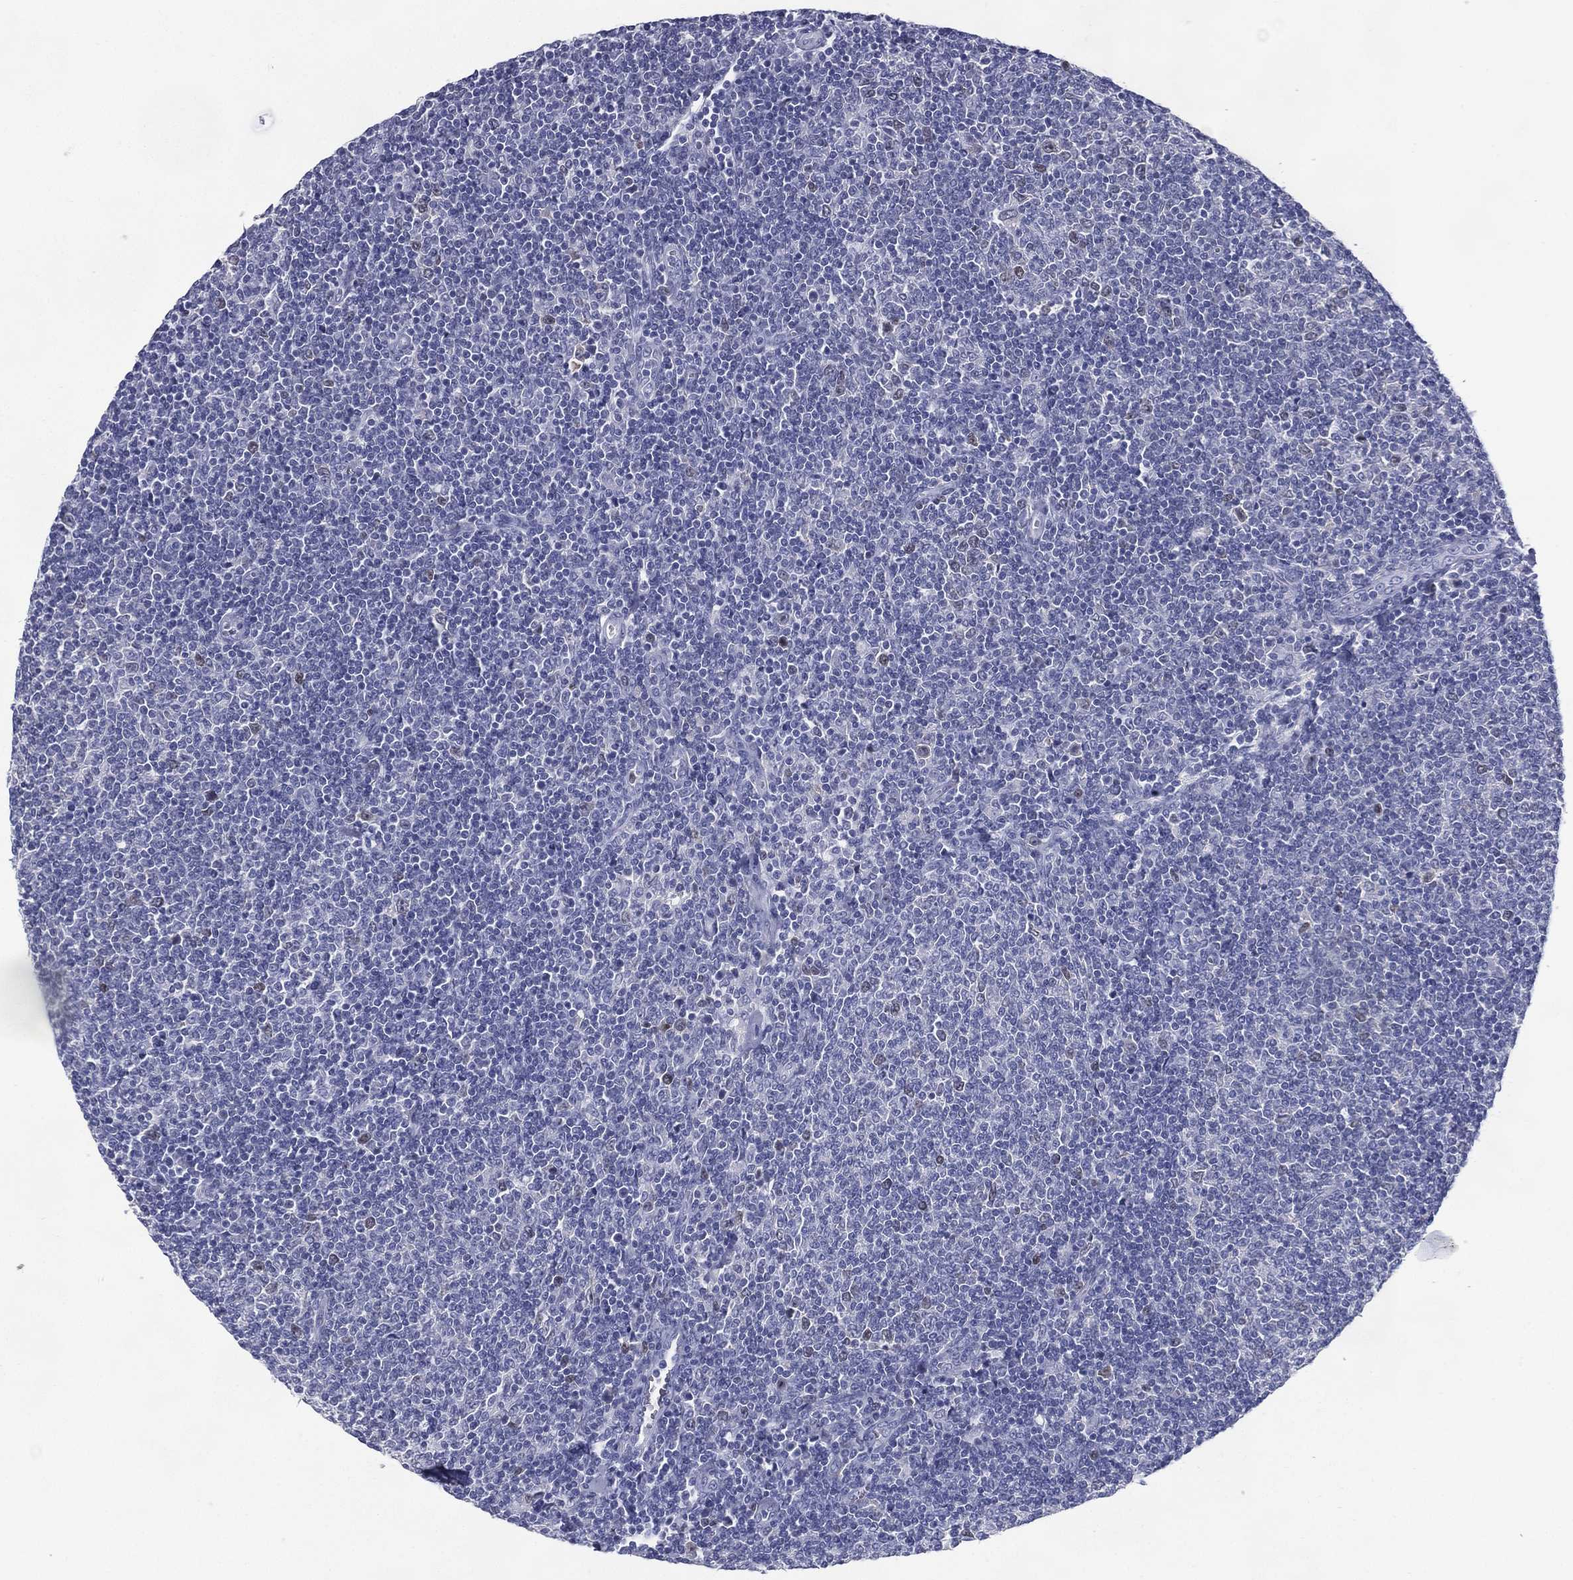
{"staining": {"intensity": "negative", "quantity": "none", "location": "none"}, "tissue": "lymphoma", "cell_type": "Tumor cells", "image_type": "cancer", "snomed": [{"axis": "morphology", "description": "Malignant lymphoma, non-Hodgkin's type, Low grade"}, {"axis": "topography", "description": "Lymph node"}], "caption": "A histopathology image of human lymphoma is negative for staining in tumor cells.", "gene": "KIF2C", "patient": {"sex": "male", "age": 52}}